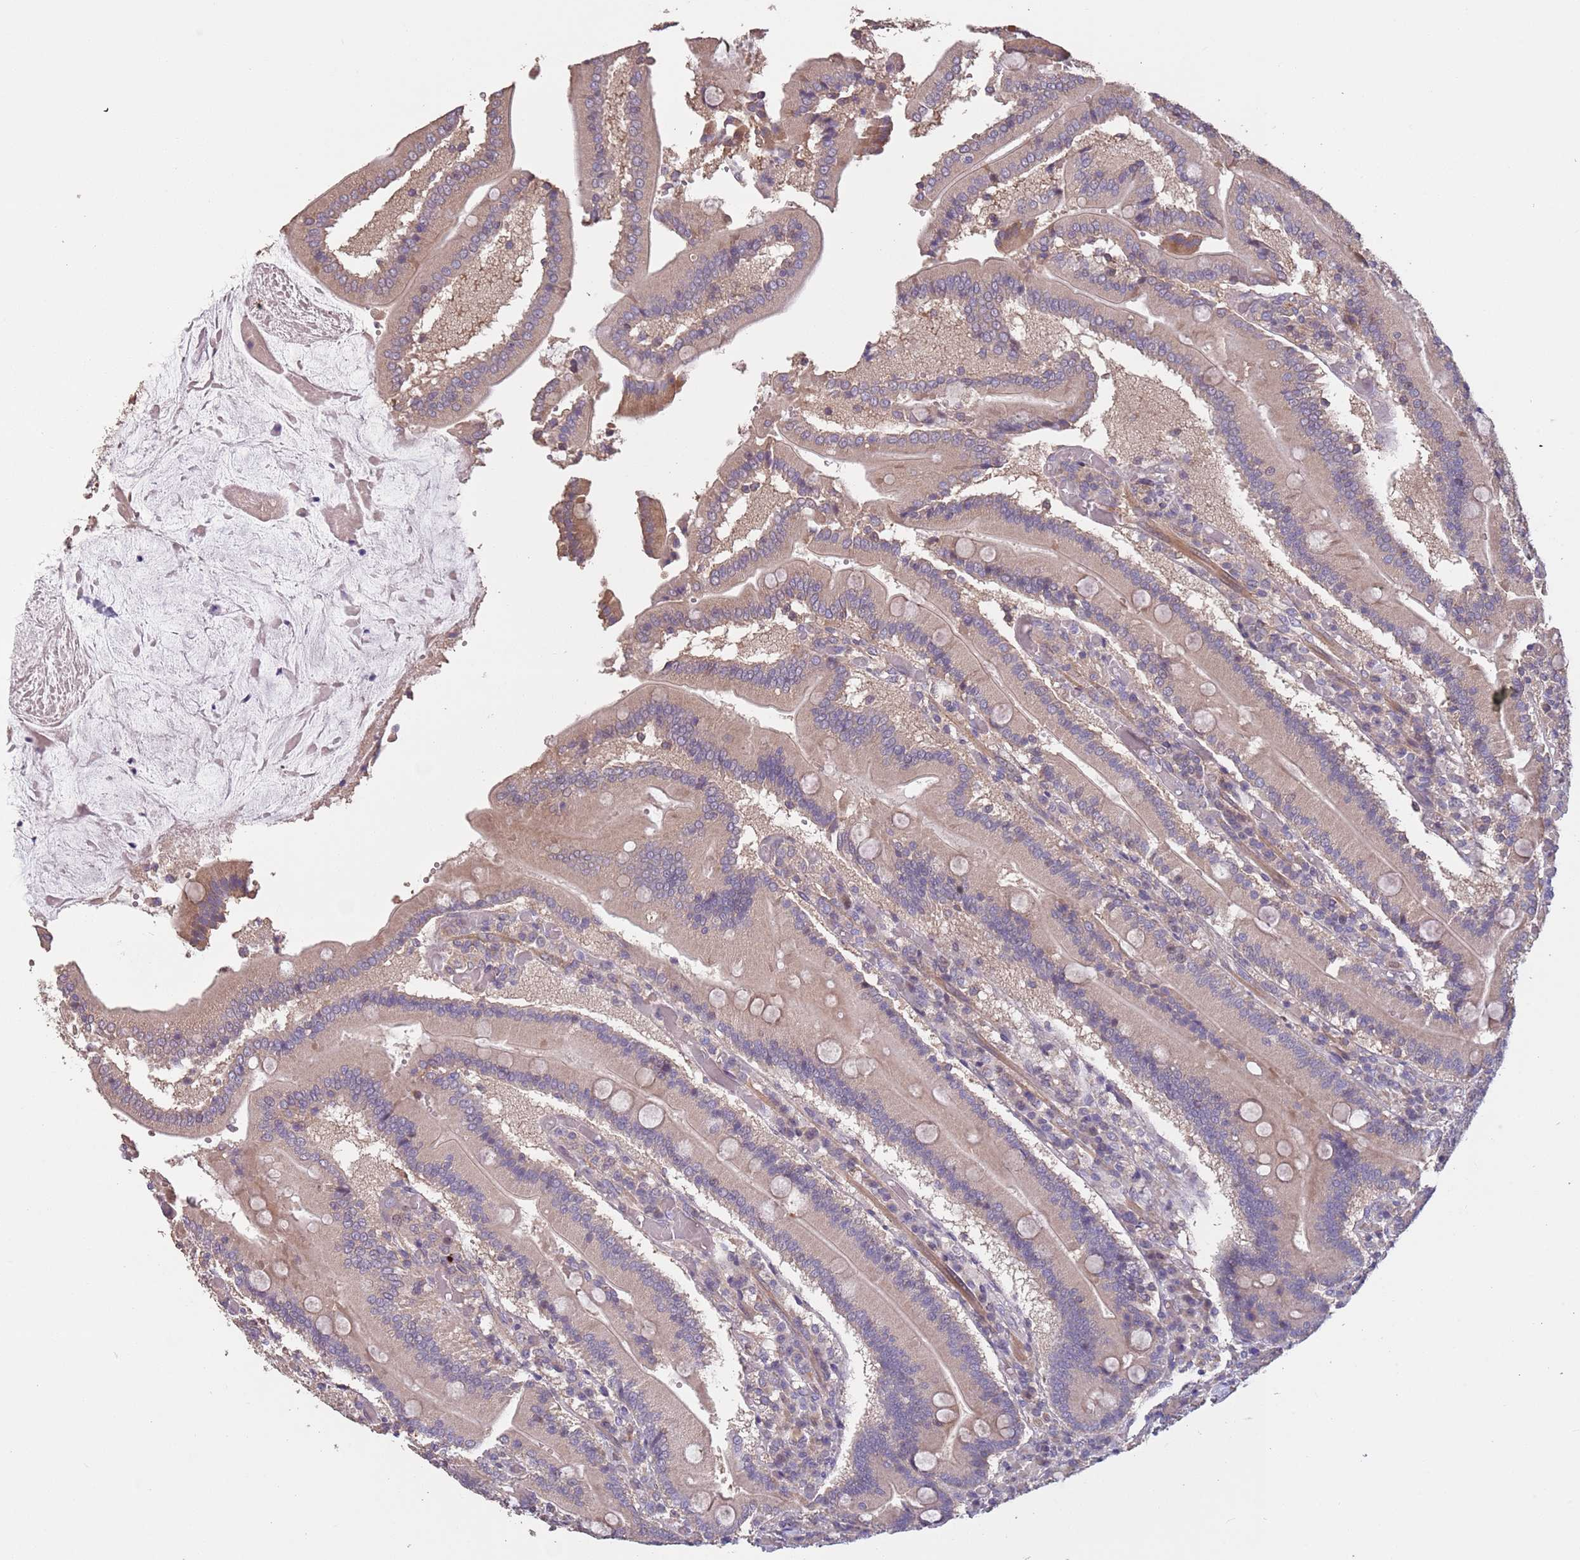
{"staining": {"intensity": "moderate", "quantity": "25%-75%", "location": "cytoplasmic/membranous"}, "tissue": "duodenum", "cell_type": "Glandular cells", "image_type": "normal", "snomed": [{"axis": "morphology", "description": "Normal tissue, NOS"}, {"axis": "topography", "description": "Duodenum"}], "caption": "Immunohistochemical staining of unremarkable duodenum demonstrates 25%-75% levels of moderate cytoplasmic/membranous protein staining in approximately 25%-75% of glandular cells. (DAB (3,3'-diaminobenzidine) IHC with brightfield microscopy, high magnification).", "gene": "MBD3L1", "patient": {"sex": "female", "age": 62}}